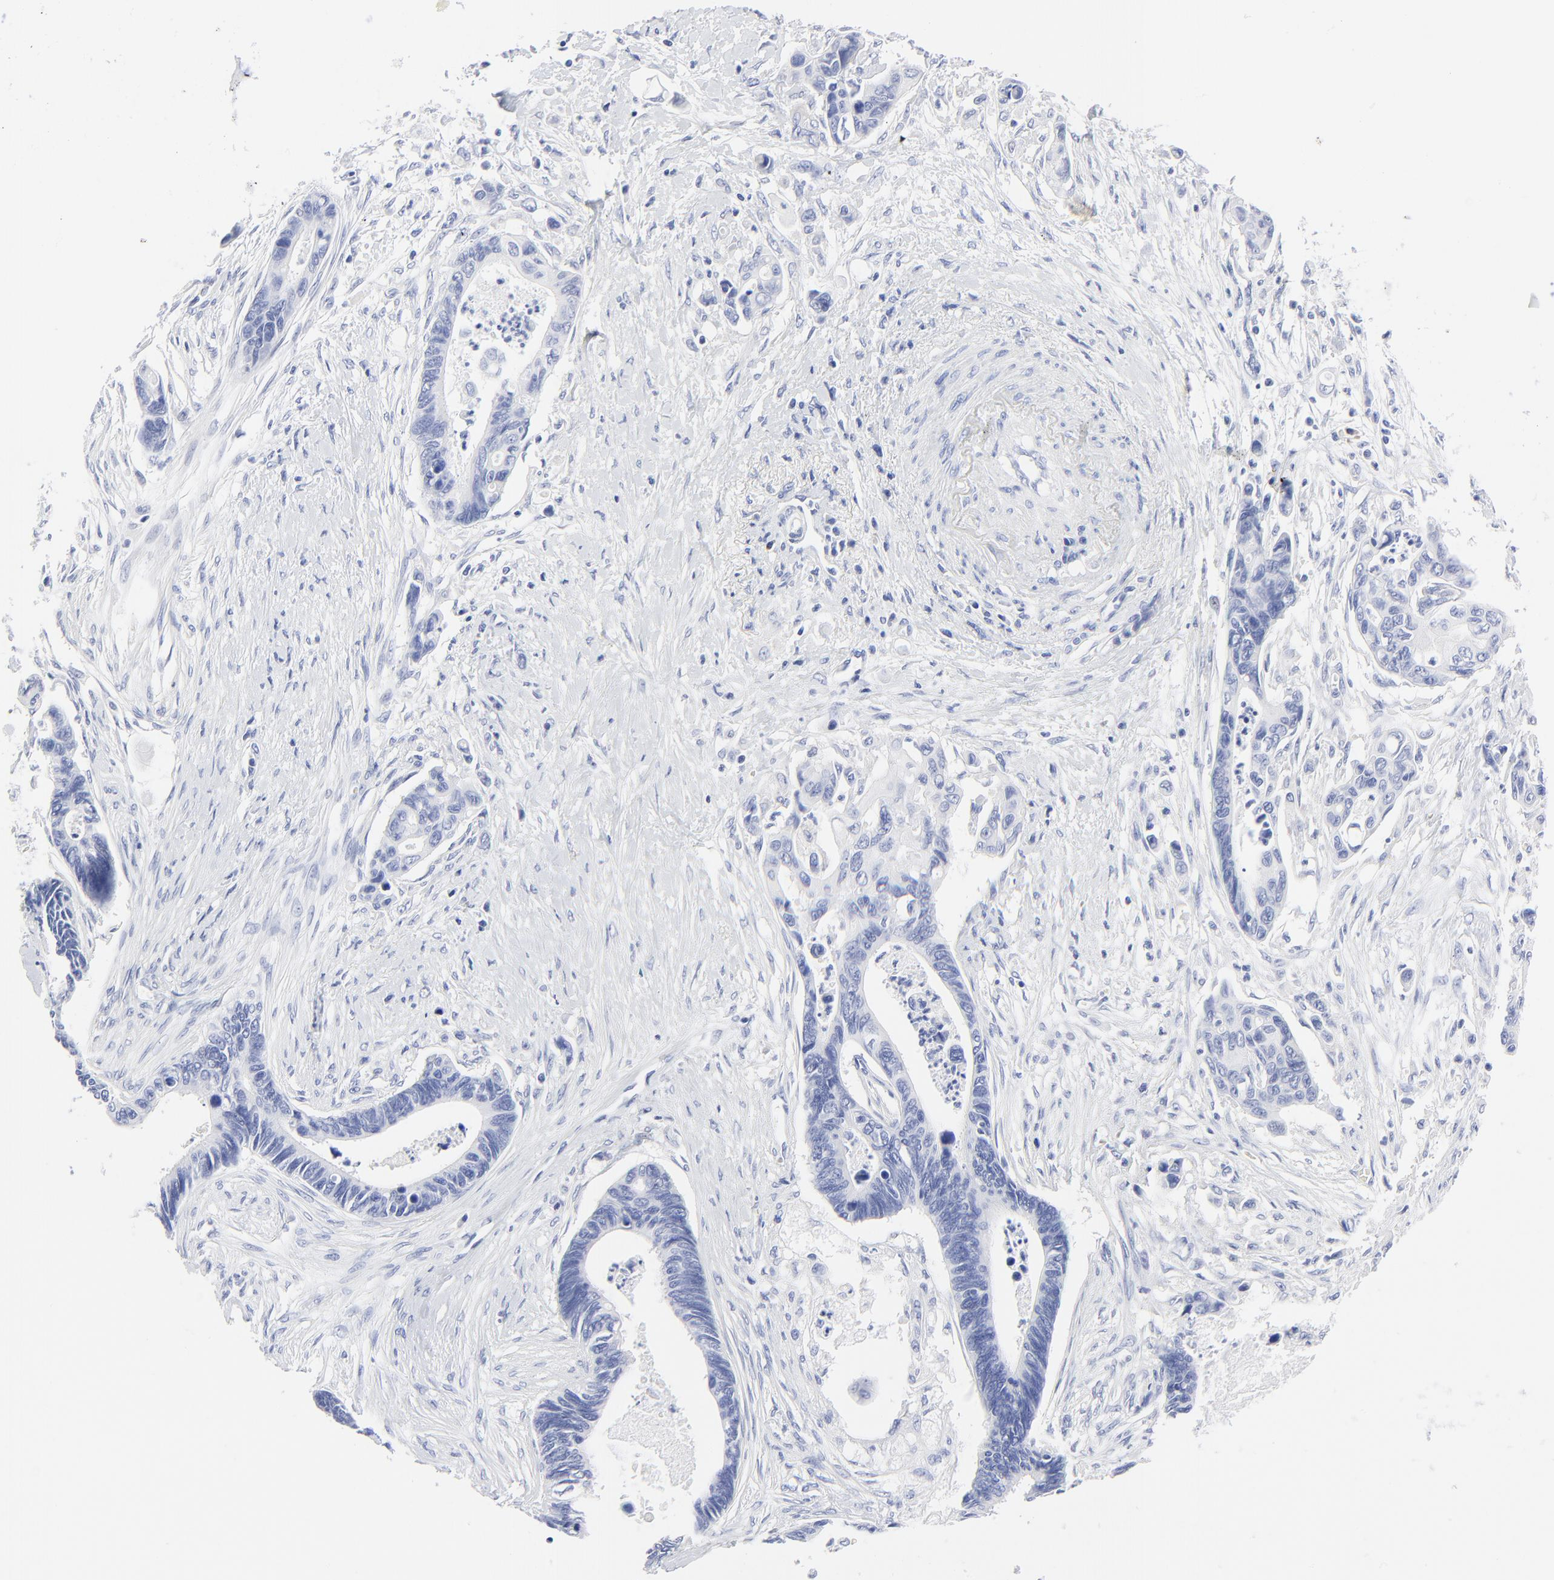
{"staining": {"intensity": "negative", "quantity": "none", "location": "none"}, "tissue": "pancreatic cancer", "cell_type": "Tumor cells", "image_type": "cancer", "snomed": [{"axis": "morphology", "description": "Adenocarcinoma, NOS"}, {"axis": "topography", "description": "Pancreas"}], "caption": "Micrograph shows no protein positivity in tumor cells of adenocarcinoma (pancreatic) tissue.", "gene": "PSD3", "patient": {"sex": "female", "age": 70}}